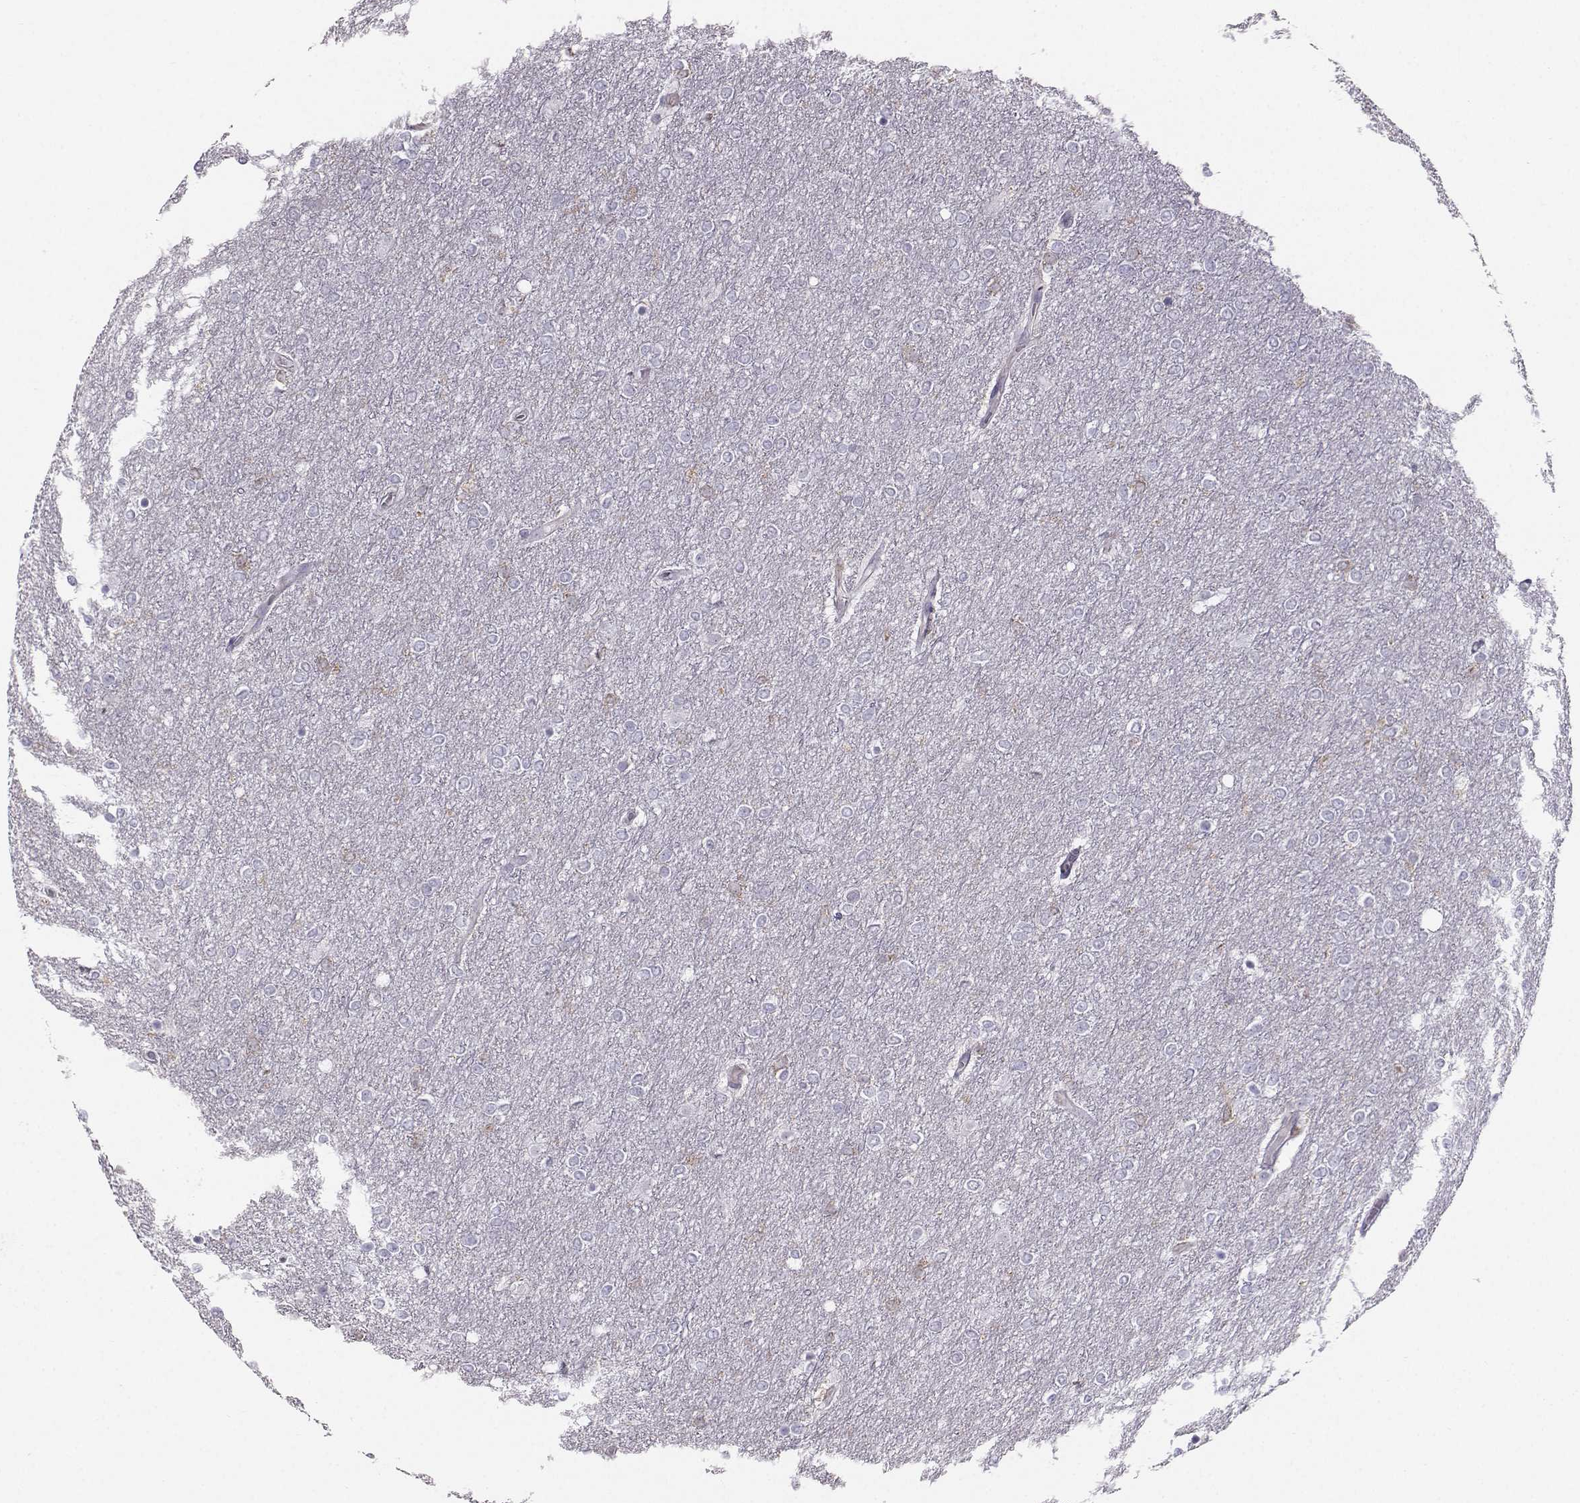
{"staining": {"intensity": "negative", "quantity": "none", "location": "none"}, "tissue": "glioma", "cell_type": "Tumor cells", "image_type": "cancer", "snomed": [{"axis": "morphology", "description": "Glioma, malignant, High grade"}, {"axis": "topography", "description": "Brain"}], "caption": "Tumor cells show no significant protein expression in high-grade glioma (malignant). The staining was performed using DAB to visualize the protein expression in brown, while the nuclei were stained in blue with hematoxylin (Magnification: 20x).", "gene": "ZBTB32", "patient": {"sex": "female", "age": 61}}